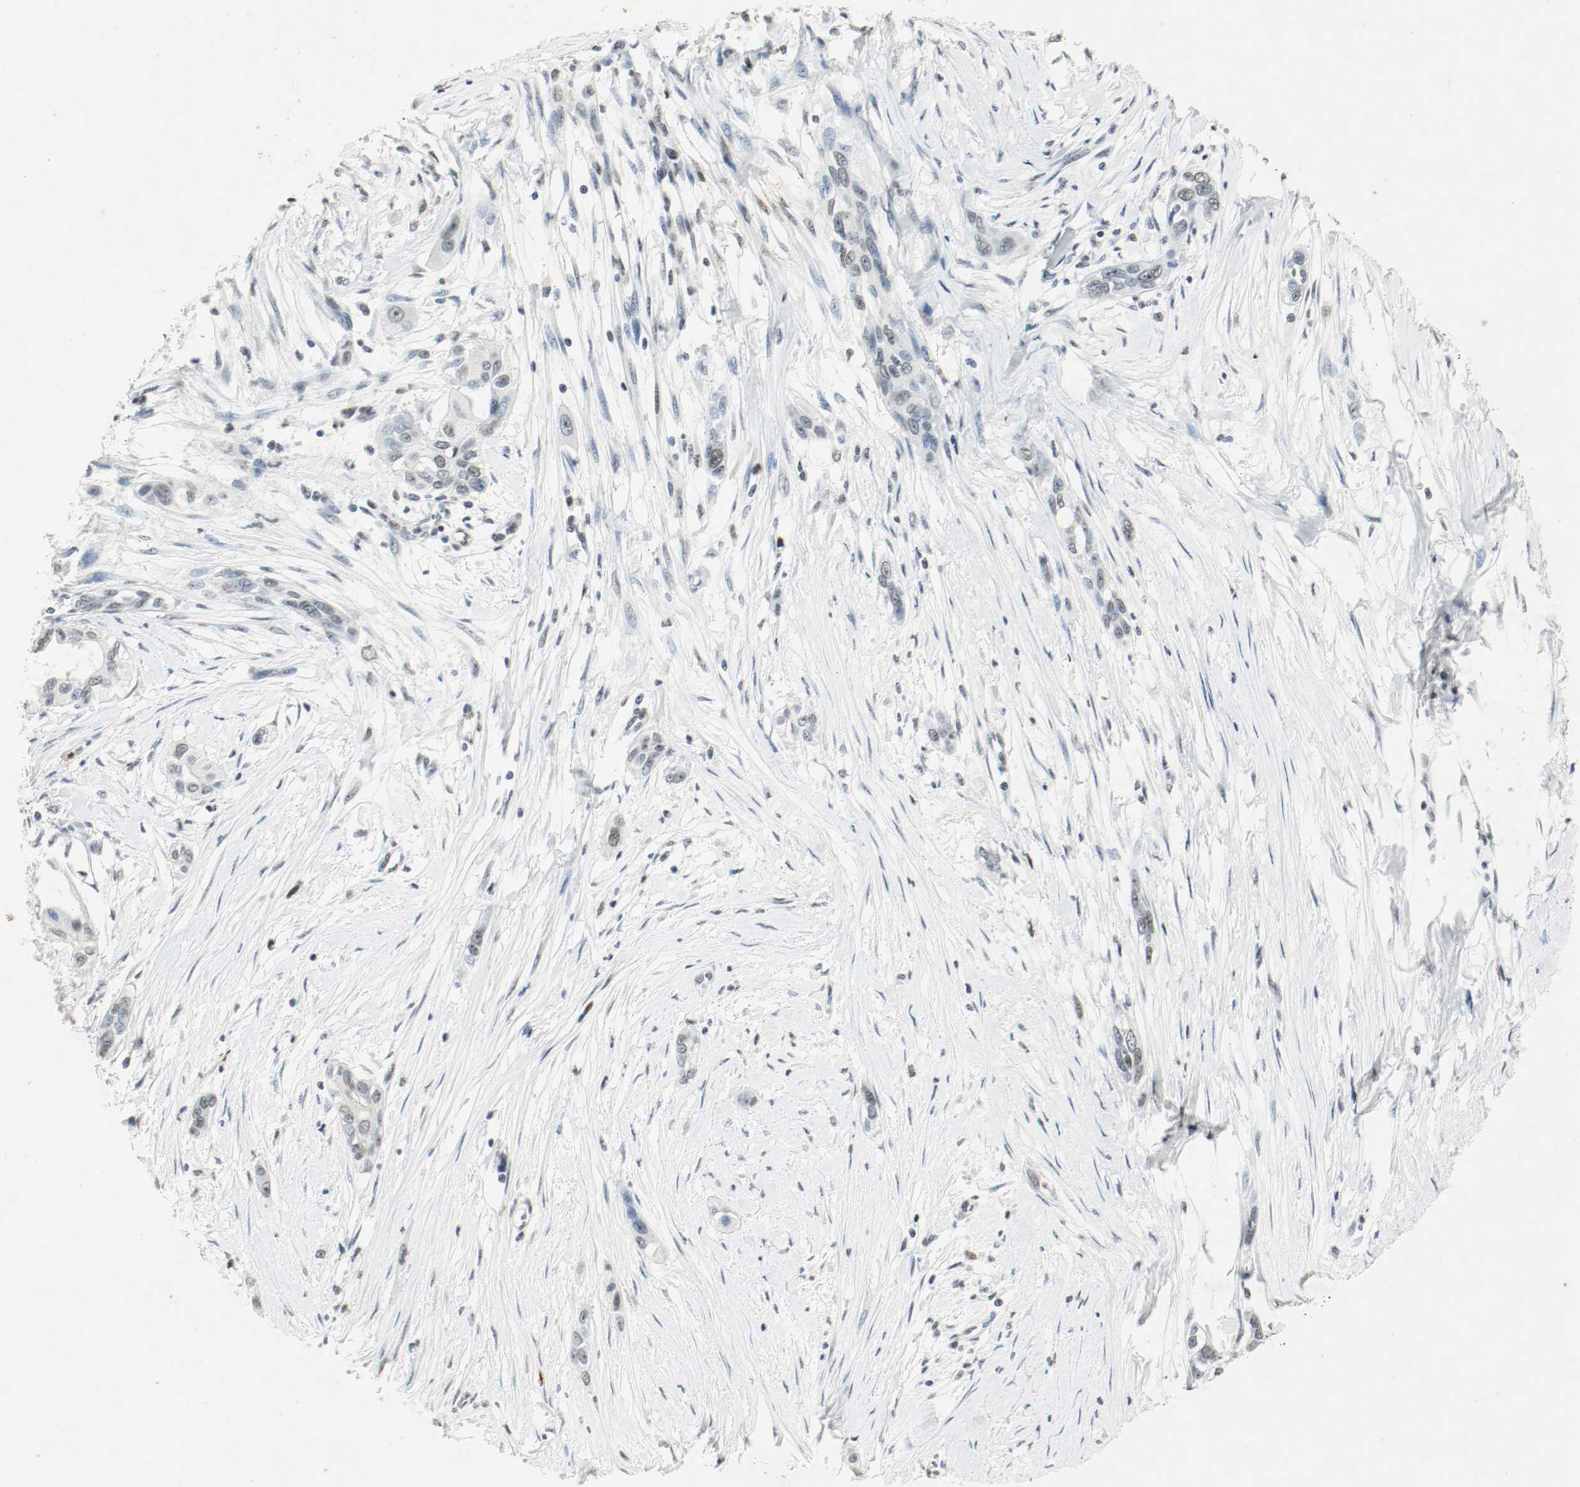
{"staining": {"intensity": "weak", "quantity": "25%-75%", "location": "nuclear"}, "tissue": "pancreatic cancer", "cell_type": "Tumor cells", "image_type": "cancer", "snomed": [{"axis": "morphology", "description": "Adenocarcinoma, NOS"}, {"axis": "topography", "description": "Pancreas"}], "caption": "This photomicrograph exhibits immunohistochemistry staining of adenocarcinoma (pancreatic), with low weak nuclear expression in approximately 25%-75% of tumor cells.", "gene": "DNMT1", "patient": {"sex": "female", "age": 60}}